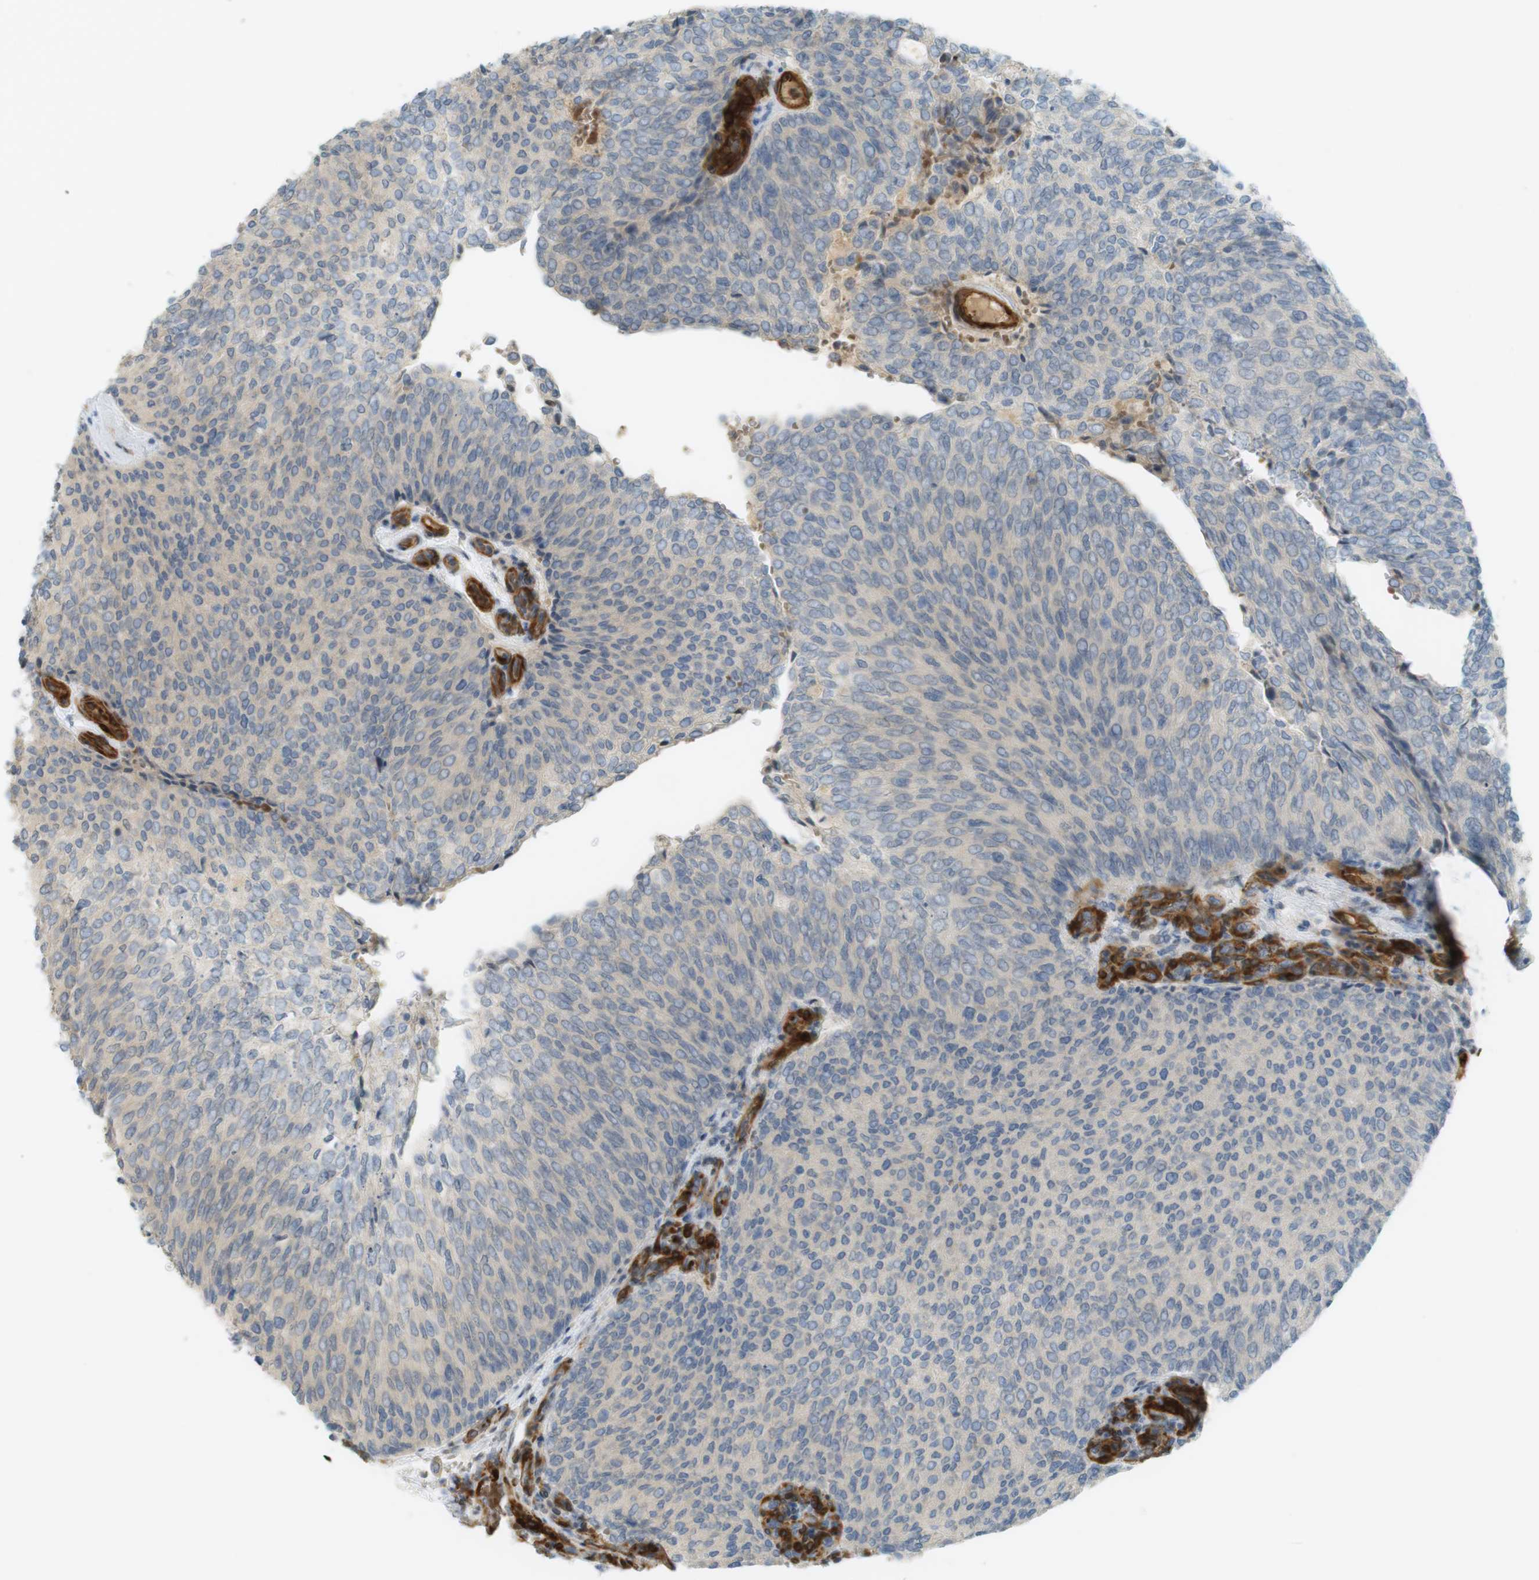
{"staining": {"intensity": "negative", "quantity": "none", "location": "none"}, "tissue": "urothelial cancer", "cell_type": "Tumor cells", "image_type": "cancer", "snomed": [{"axis": "morphology", "description": "Urothelial carcinoma, Low grade"}, {"axis": "topography", "description": "Urinary bladder"}], "caption": "IHC image of neoplastic tissue: human urothelial carcinoma (low-grade) stained with DAB (3,3'-diaminobenzidine) demonstrates no significant protein expression in tumor cells.", "gene": "PDE3A", "patient": {"sex": "female", "age": 79}}